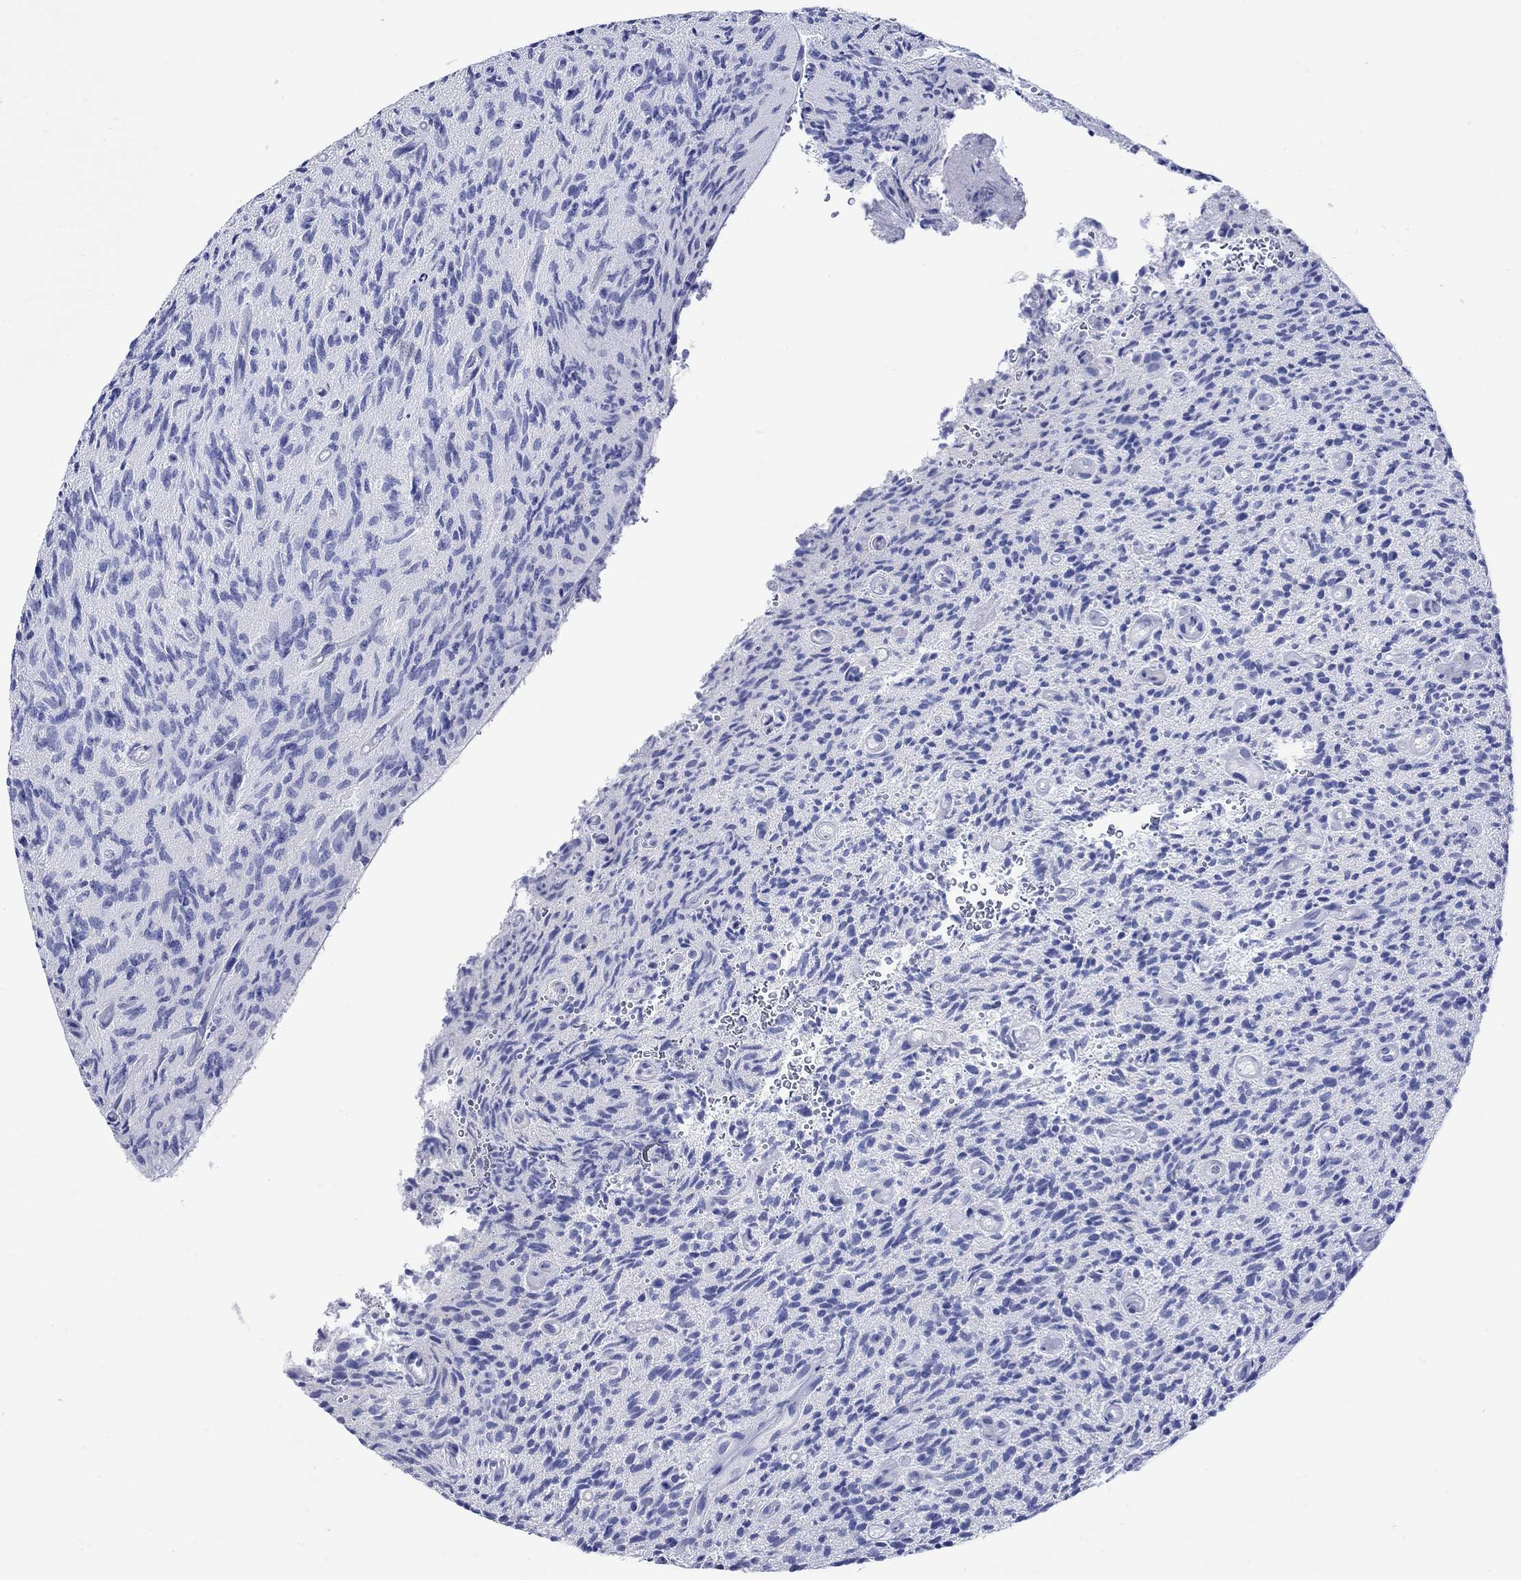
{"staining": {"intensity": "negative", "quantity": "none", "location": "none"}, "tissue": "glioma", "cell_type": "Tumor cells", "image_type": "cancer", "snomed": [{"axis": "morphology", "description": "Glioma, malignant, High grade"}, {"axis": "topography", "description": "Brain"}], "caption": "An immunohistochemistry (IHC) micrograph of glioma is shown. There is no staining in tumor cells of glioma.", "gene": "P2RY6", "patient": {"sex": "male", "age": 64}}